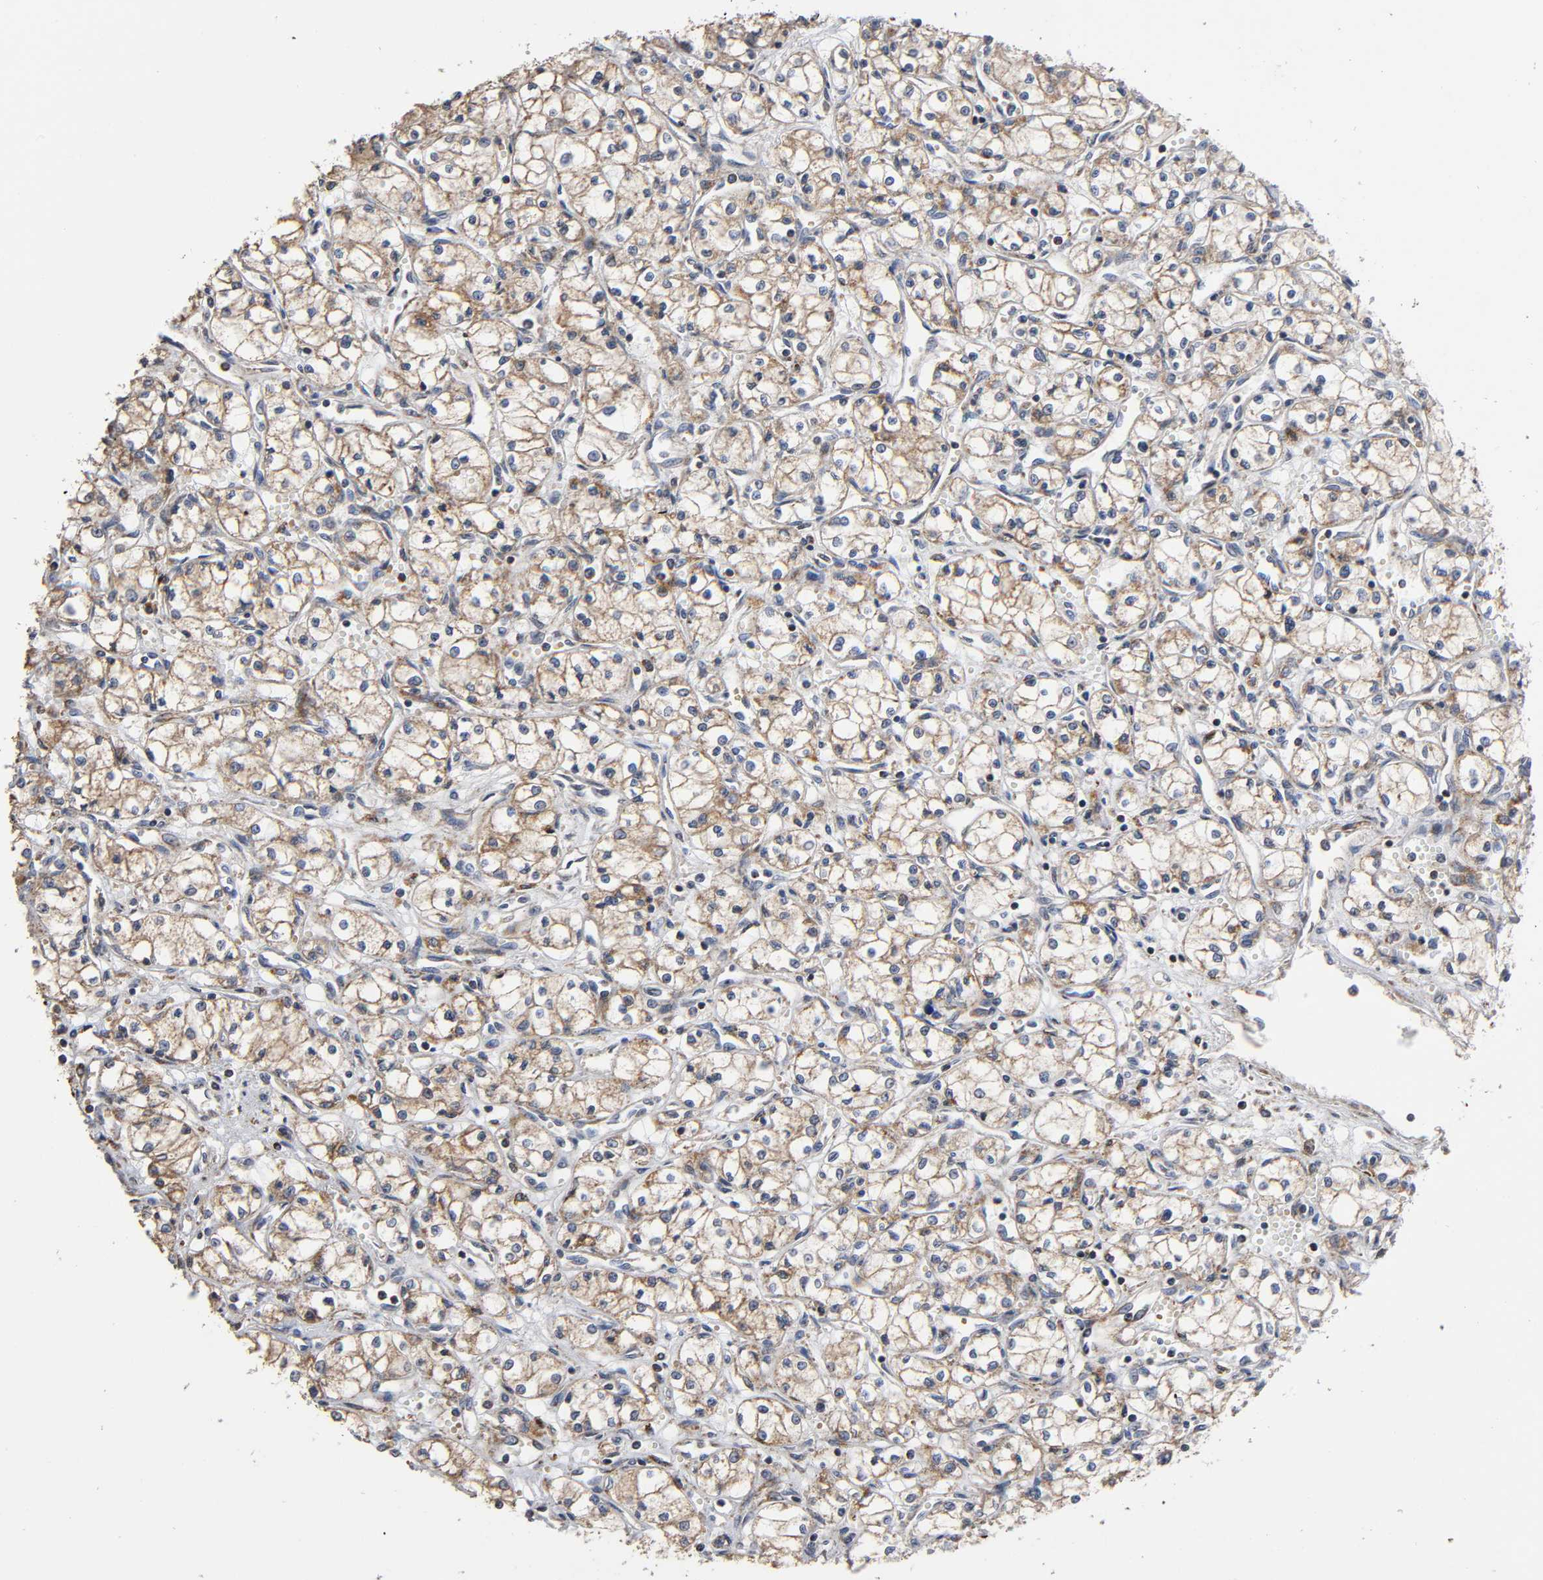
{"staining": {"intensity": "weak", "quantity": ">75%", "location": "cytoplasmic/membranous"}, "tissue": "renal cancer", "cell_type": "Tumor cells", "image_type": "cancer", "snomed": [{"axis": "morphology", "description": "Normal tissue, NOS"}, {"axis": "morphology", "description": "Adenocarcinoma, NOS"}, {"axis": "topography", "description": "Kidney"}], "caption": "High-magnification brightfield microscopy of adenocarcinoma (renal) stained with DAB (brown) and counterstained with hematoxylin (blue). tumor cells exhibit weak cytoplasmic/membranous expression is identified in about>75% of cells. (DAB IHC with brightfield microscopy, high magnification).", "gene": "MAP3K1", "patient": {"sex": "male", "age": 59}}